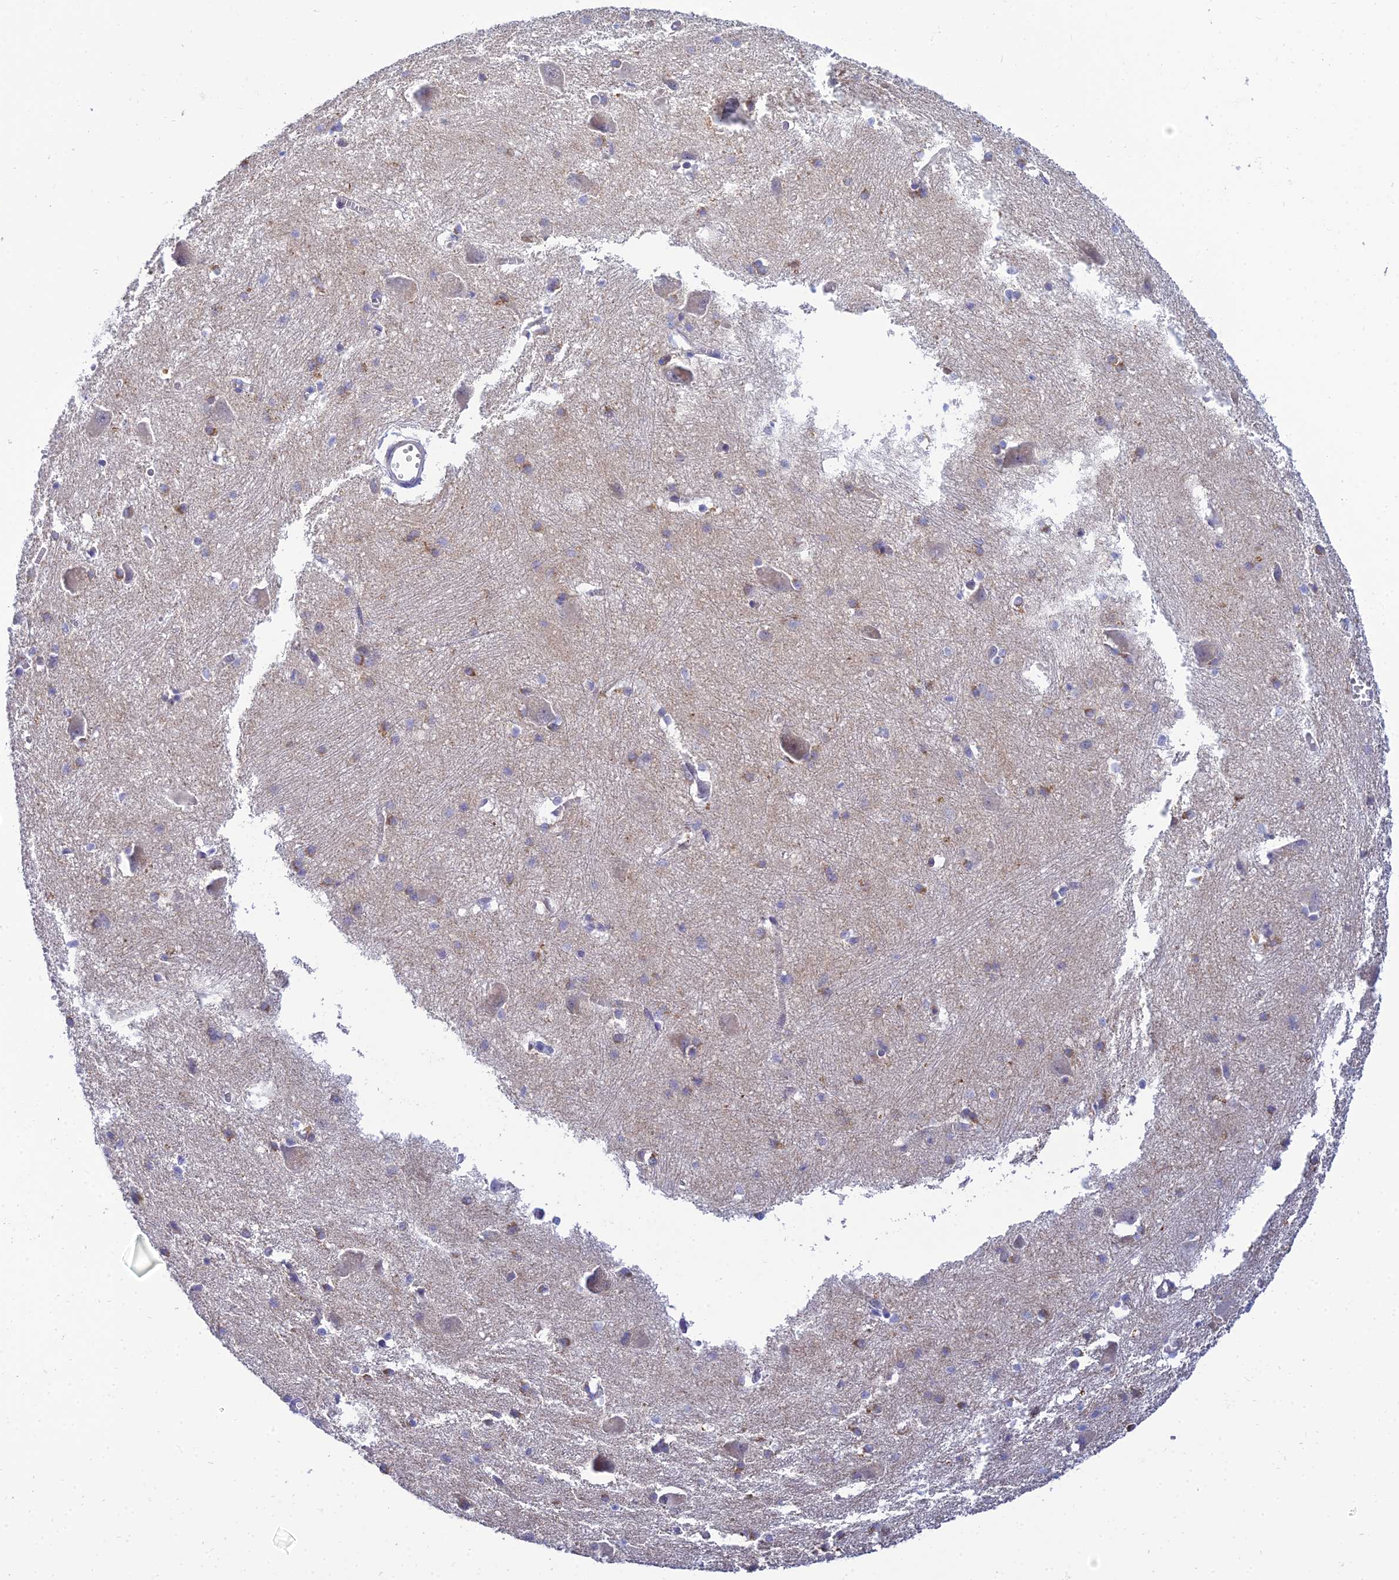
{"staining": {"intensity": "moderate", "quantity": "<25%", "location": "cytoplasmic/membranous"}, "tissue": "caudate", "cell_type": "Glial cells", "image_type": "normal", "snomed": [{"axis": "morphology", "description": "Normal tissue, NOS"}, {"axis": "topography", "description": "Lateral ventricle wall"}], "caption": "Unremarkable caudate reveals moderate cytoplasmic/membranous staining in about <25% of glial cells.", "gene": "ARL8A", "patient": {"sex": "male", "age": 37}}